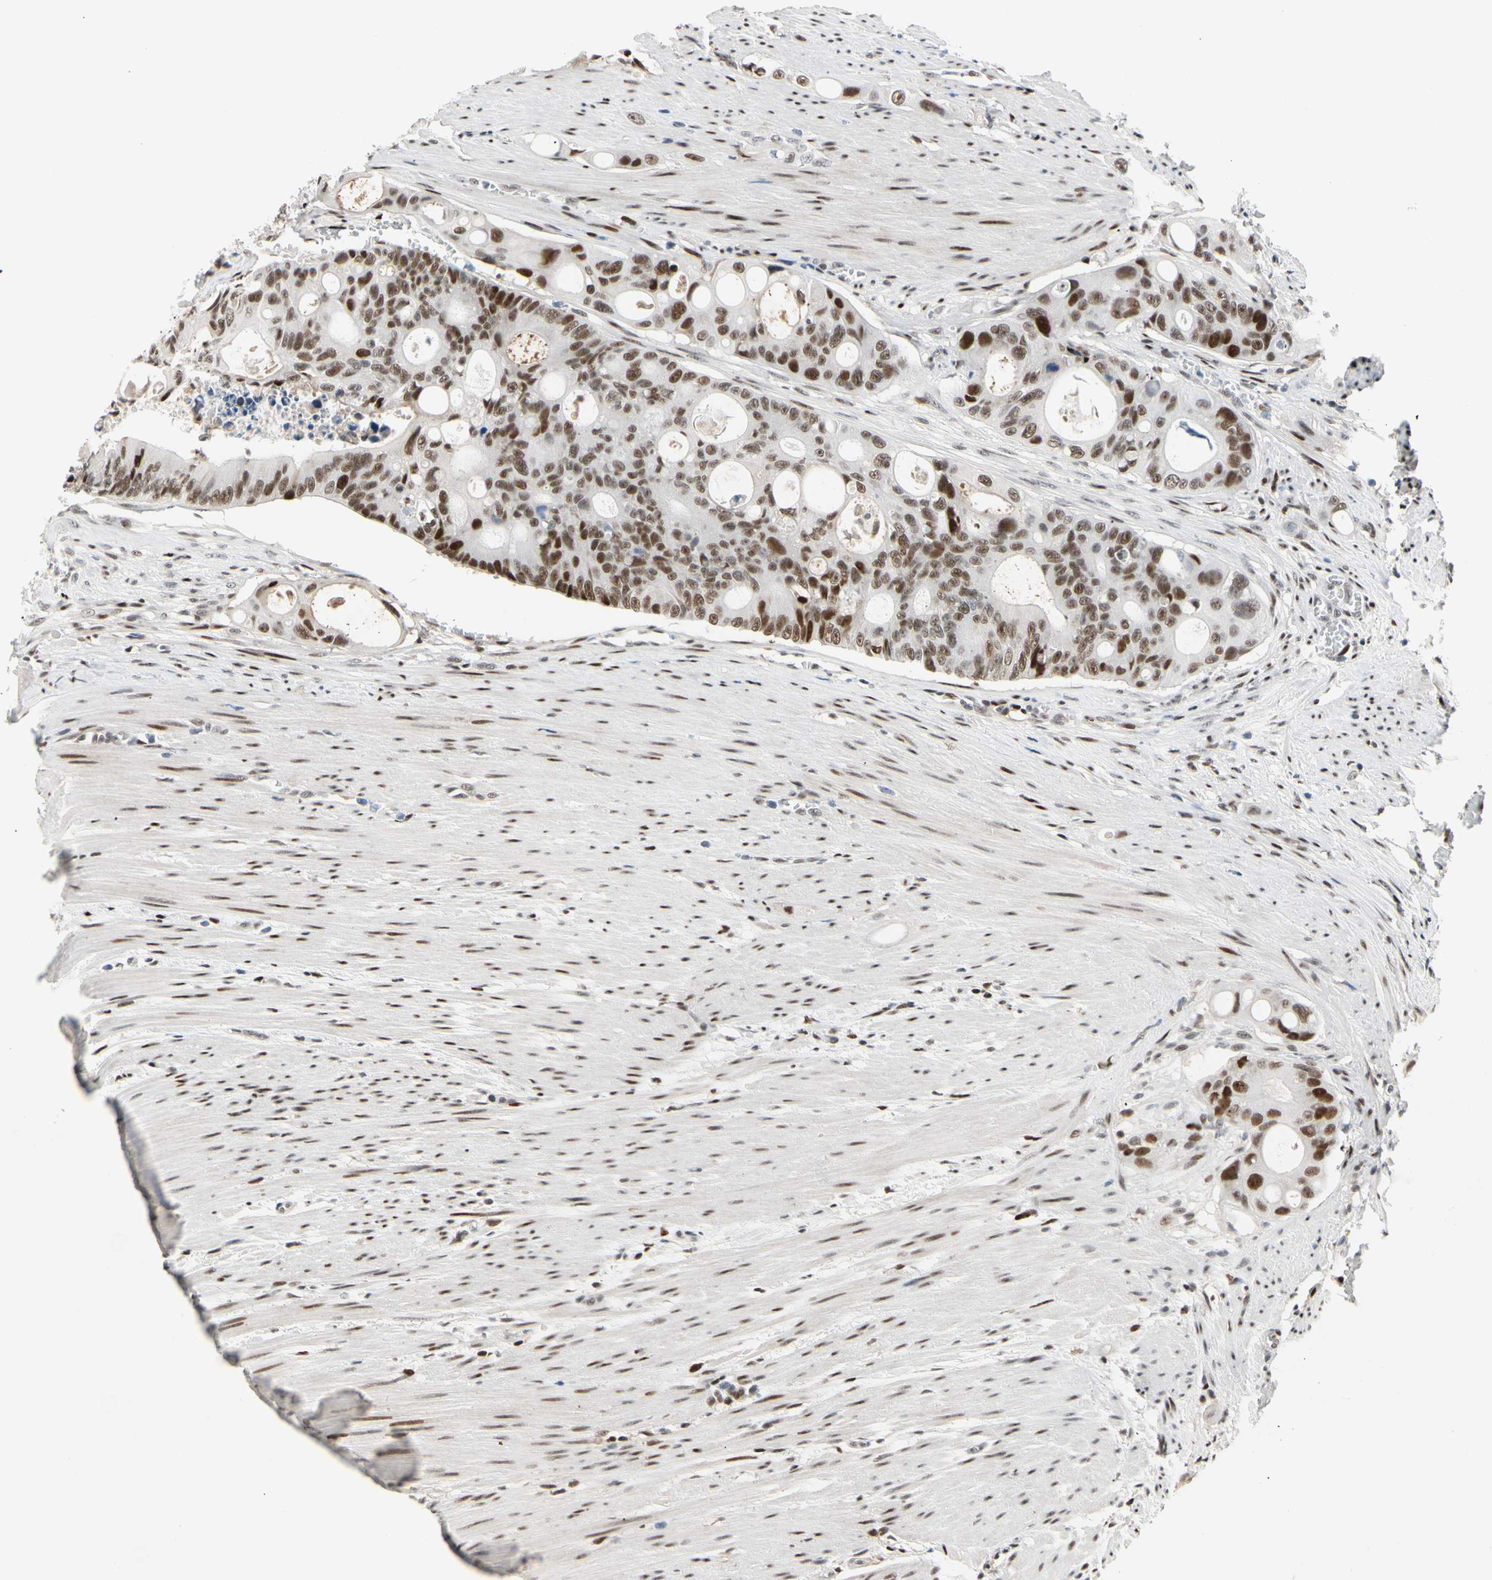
{"staining": {"intensity": "moderate", "quantity": ">75%", "location": "nuclear"}, "tissue": "colorectal cancer", "cell_type": "Tumor cells", "image_type": "cancer", "snomed": [{"axis": "morphology", "description": "Adenocarcinoma, NOS"}, {"axis": "topography", "description": "Colon"}], "caption": "Colorectal cancer (adenocarcinoma) stained with a protein marker shows moderate staining in tumor cells.", "gene": "FOXO3", "patient": {"sex": "female", "age": 57}}